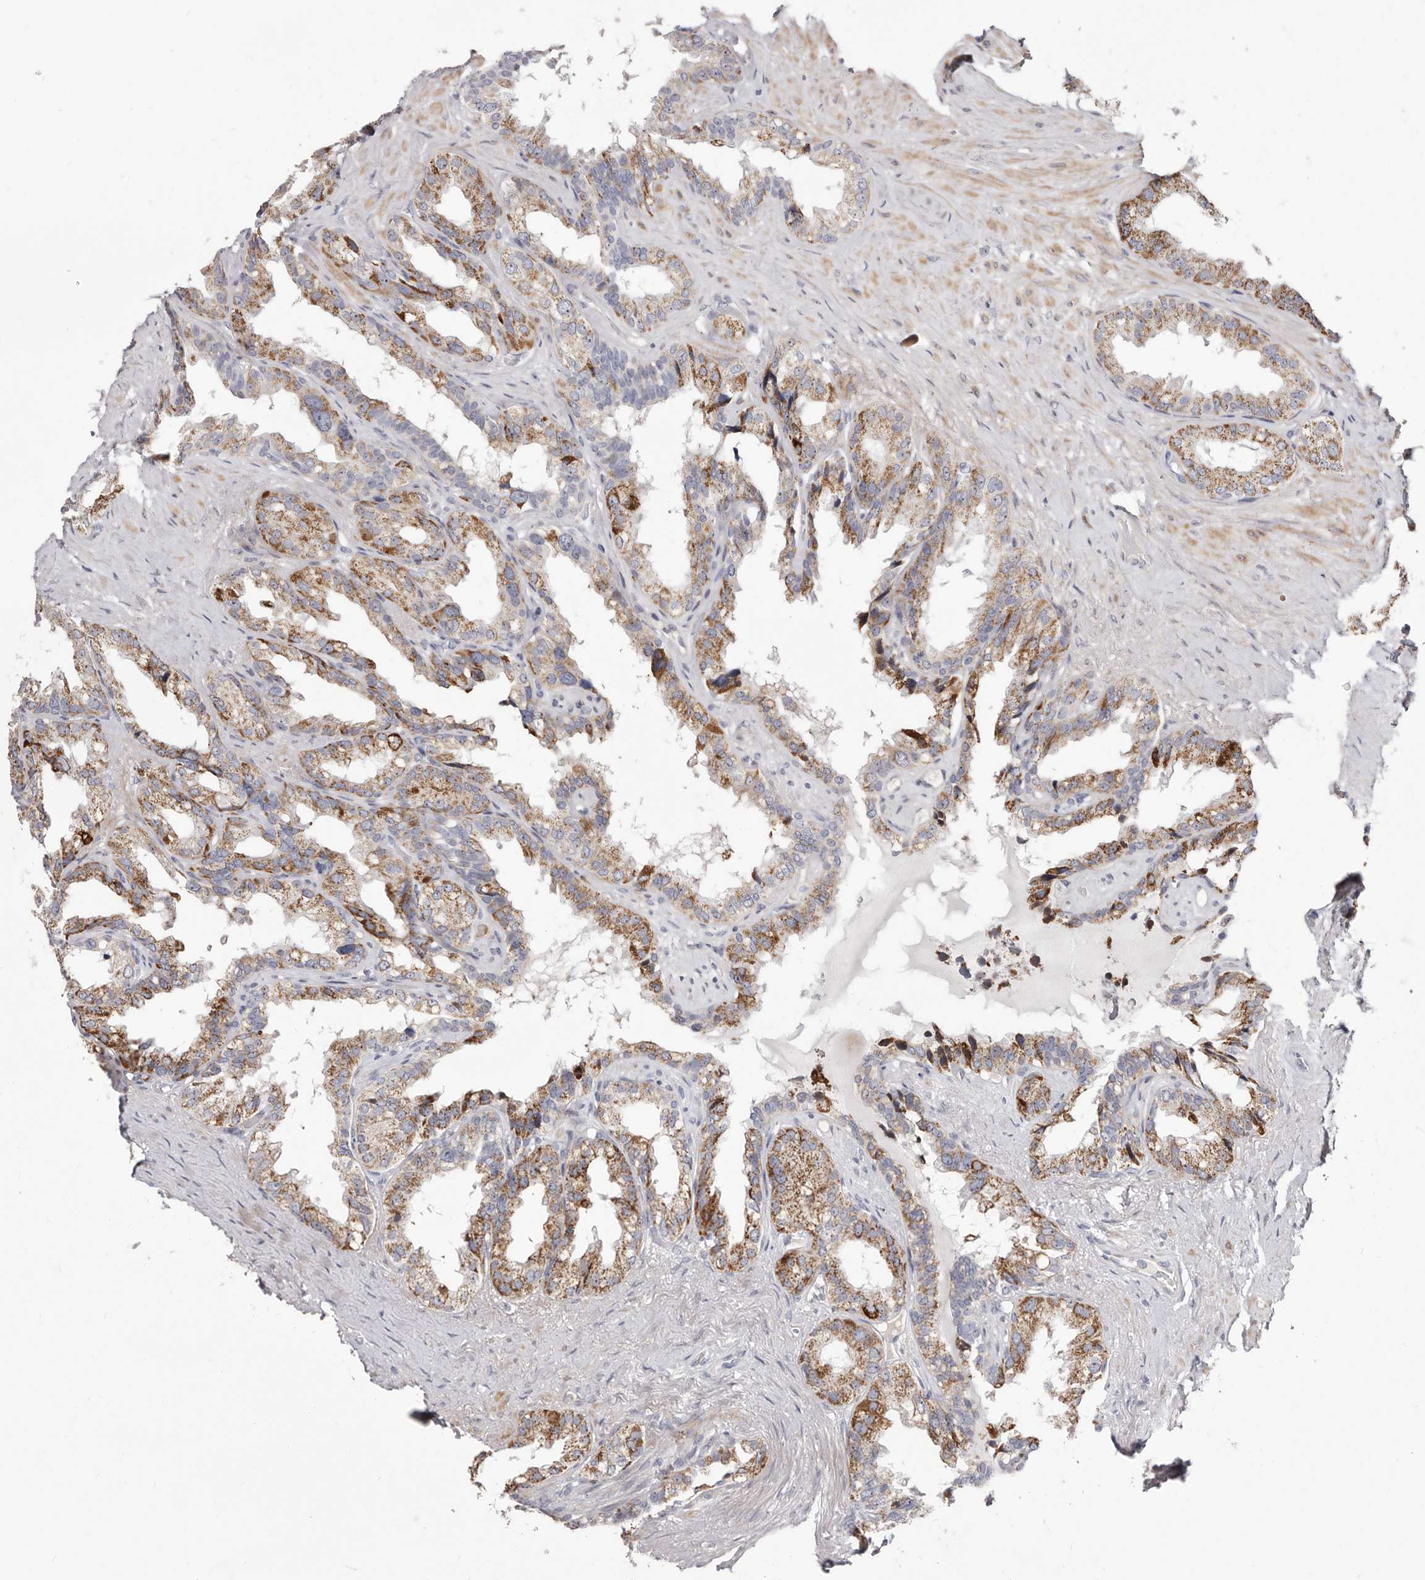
{"staining": {"intensity": "moderate", "quantity": ">75%", "location": "cytoplasmic/membranous"}, "tissue": "seminal vesicle", "cell_type": "Glandular cells", "image_type": "normal", "snomed": [{"axis": "morphology", "description": "Normal tissue, NOS"}, {"axis": "topography", "description": "Seminal veicle"}], "caption": "Protein positivity by IHC reveals moderate cytoplasmic/membranous positivity in about >75% of glandular cells in normal seminal vesicle.", "gene": "NUBPL", "patient": {"sex": "male", "age": 80}}